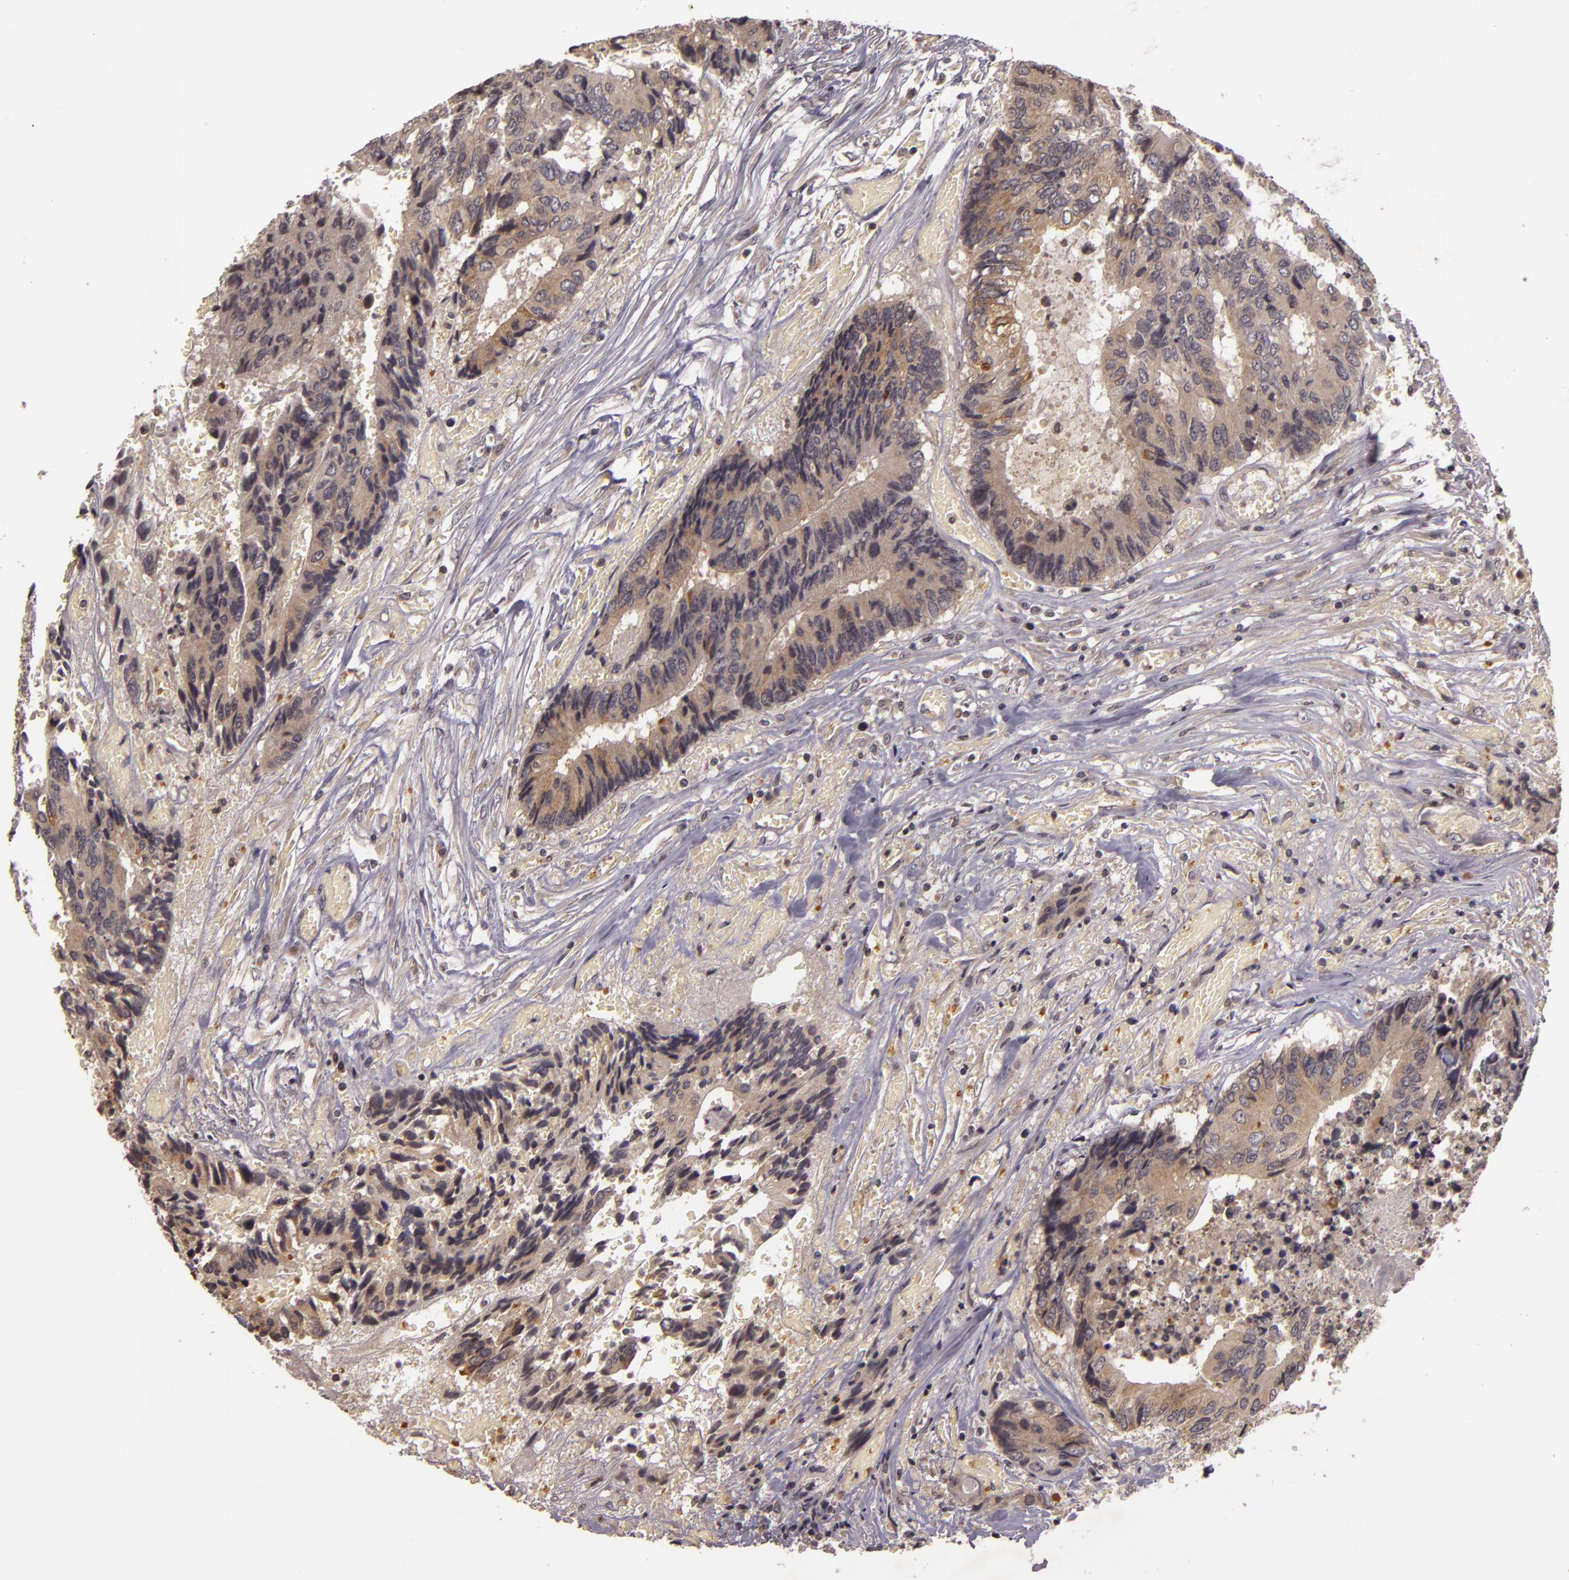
{"staining": {"intensity": "weak", "quantity": "<25%", "location": "cytoplasmic/membranous"}, "tissue": "colorectal cancer", "cell_type": "Tumor cells", "image_type": "cancer", "snomed": [{"axis": "morphology", "description": "Adenocarcinoma, NOS"}, {"axis": "topography", "description": "Rectum"}], "caption": "An immunohistochemistry (IHC) histopathology image of adenocarcinoma (colorectal) is shown. There is no staining in tumor cells of adenocarcinoma (colorectal).", "gene": "TFF1", "patient": {"sex": "male", "age": 55}}